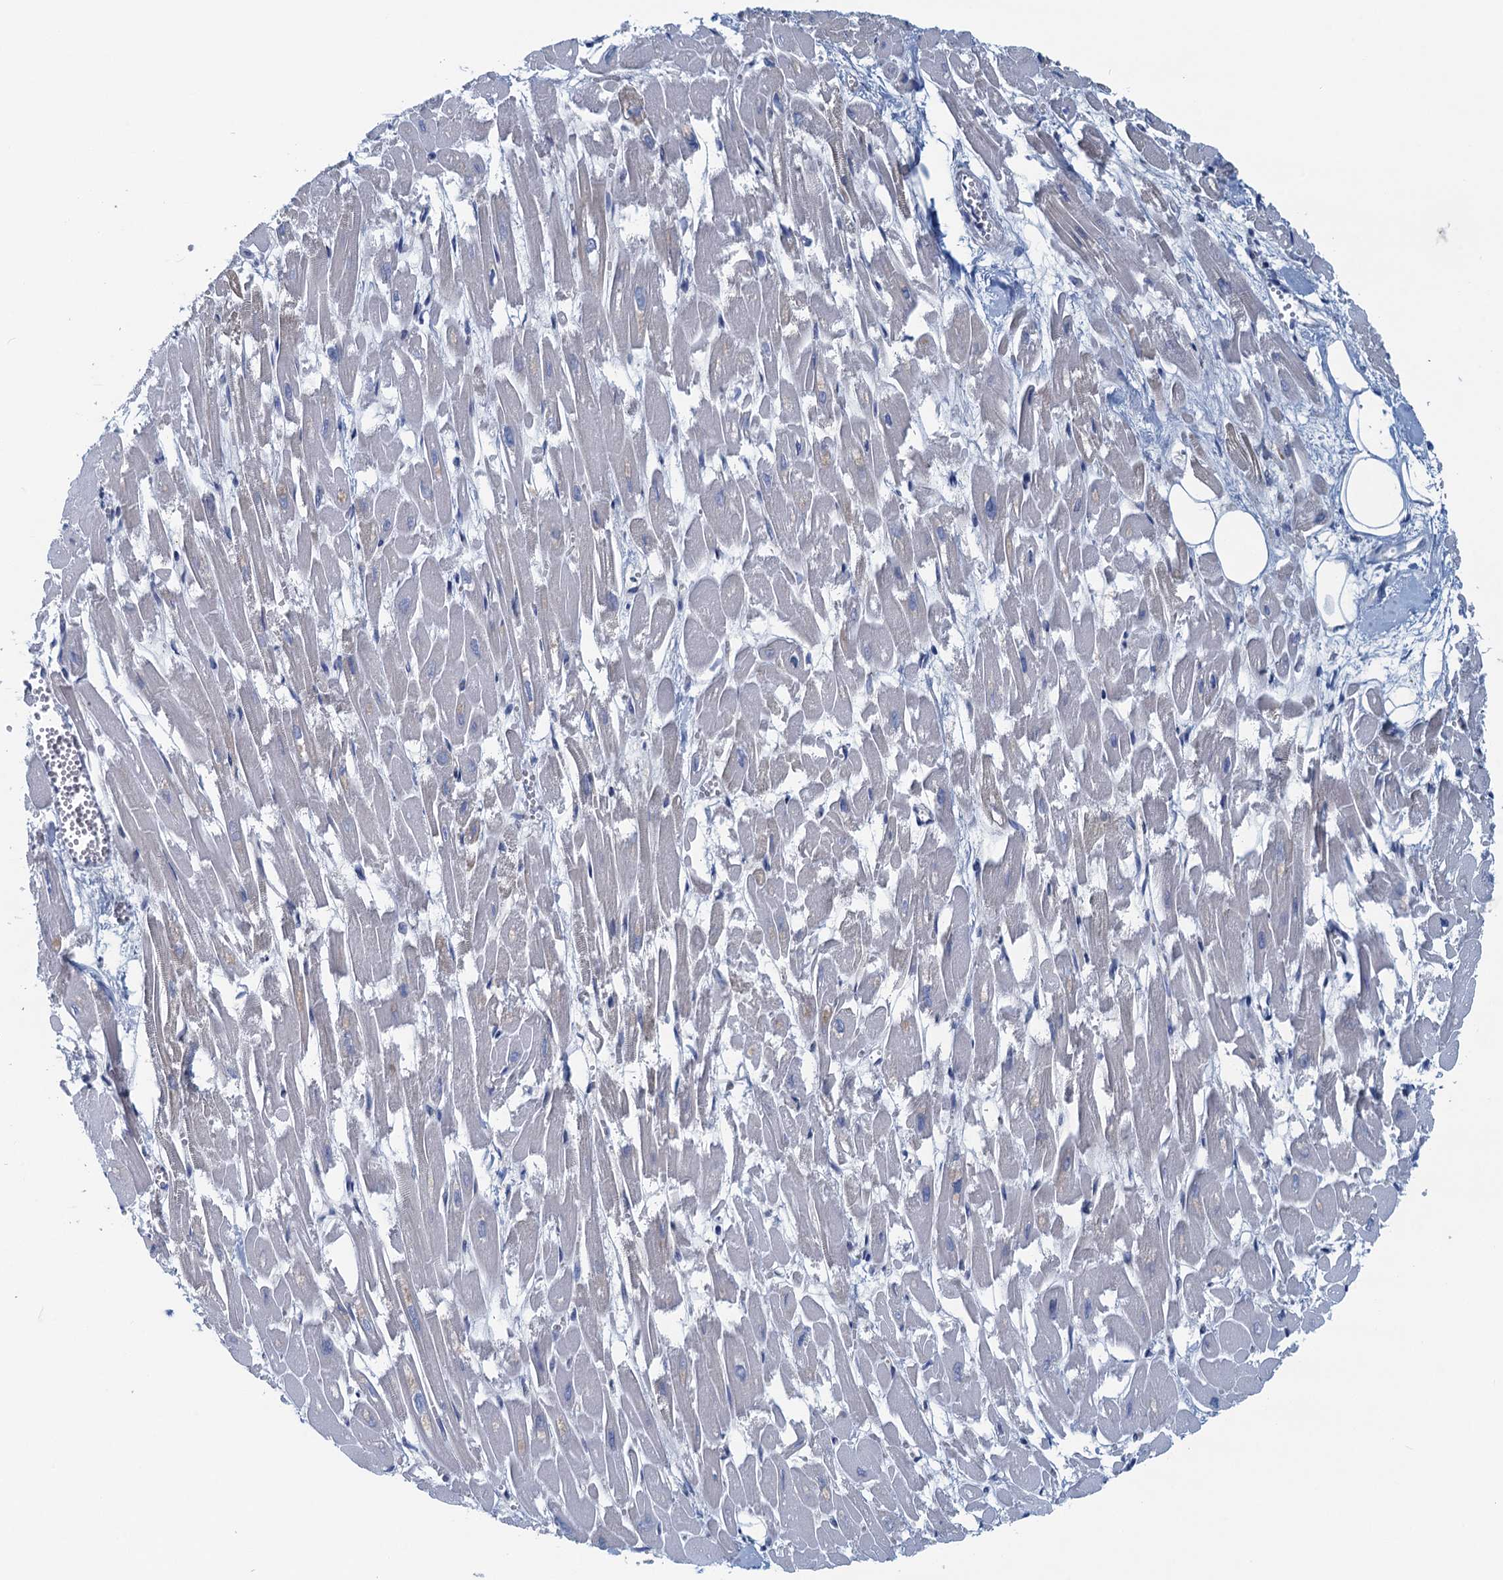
{"staining": {"intensity": "negative", "quantity": "none", "location": "none"}, "tissue": "heart muscle", "cell_type": "Cardiomyocytes", "image_type": "normal", "snomed": [{"axis": "morphology", "description": "Normal tissue, NOS"}, {"axis": "topography", "description": "Heart"}], "caption": "The image displays no staining of cardiomyocytes in unremarkable heart muscle. (DAB immunohistochemistry, high magnification).", "gene": "MYDGF", "patient": {"sex": "male", "age": 54}}